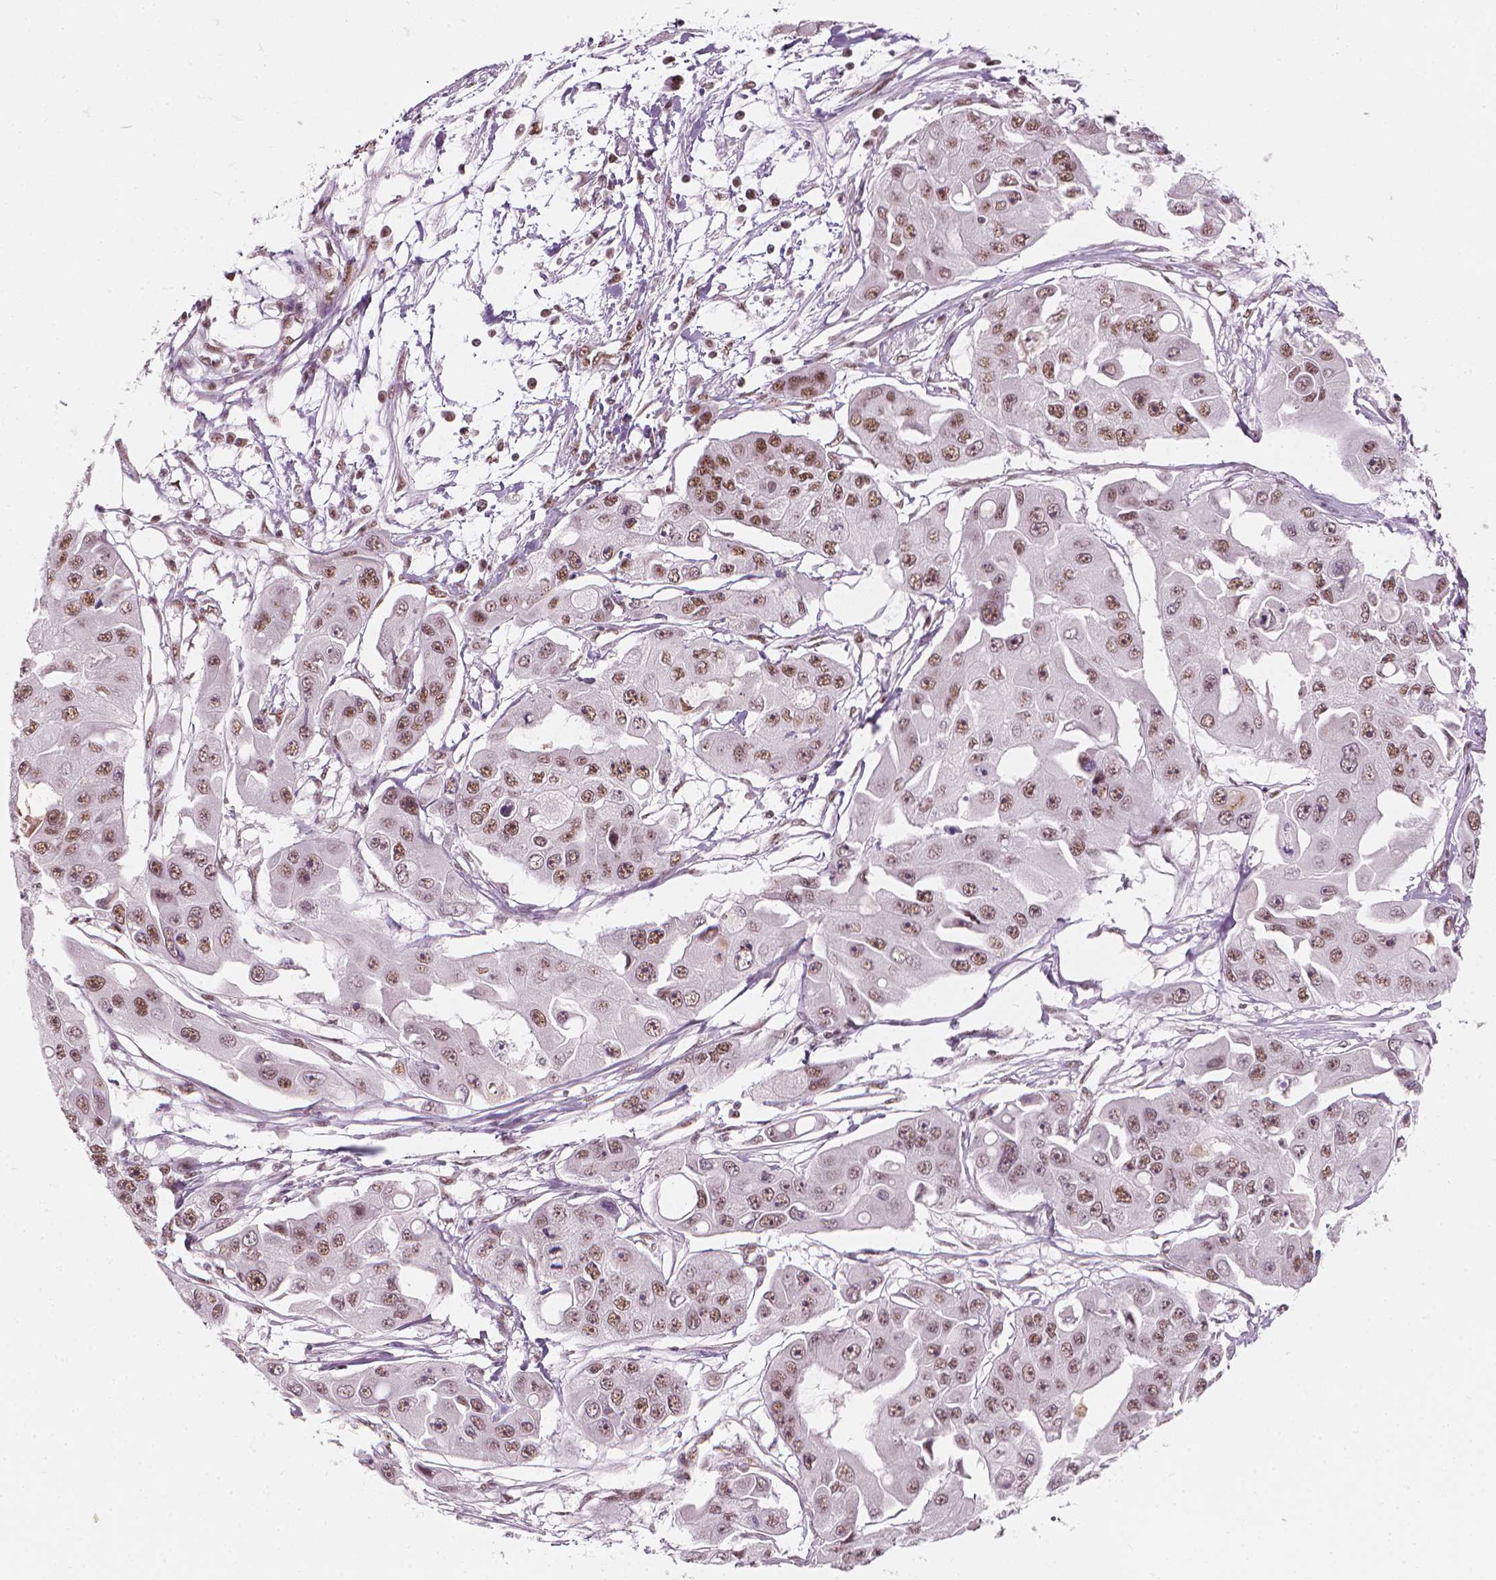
{"staining": {"intensity": "moderate", "quantity": ">75%", "location": "nuclear"}, "tissue": "ovarian cancer", "cell_type": "Tumor cells", "image_type": "cancer", "snomed": [{"axis": "morphology", "description": "Cystadenocarcinoma, serous, NOS"}, {"axis": "topography", "description": "Ovary"}], "caption": "Immunohistochemical staining of ovarian cancer (serous cystadenocarcinoma) shows medium levels of moderate nuclear protein staining in about >75% of tumor cells. The protein of interest is stained brown, and the nuclei are stained in blue (DAB IHC with brightfield microscopy, high magnification).", "gene": "ELF2", "patient": {"sex": "female", "age": 56}}